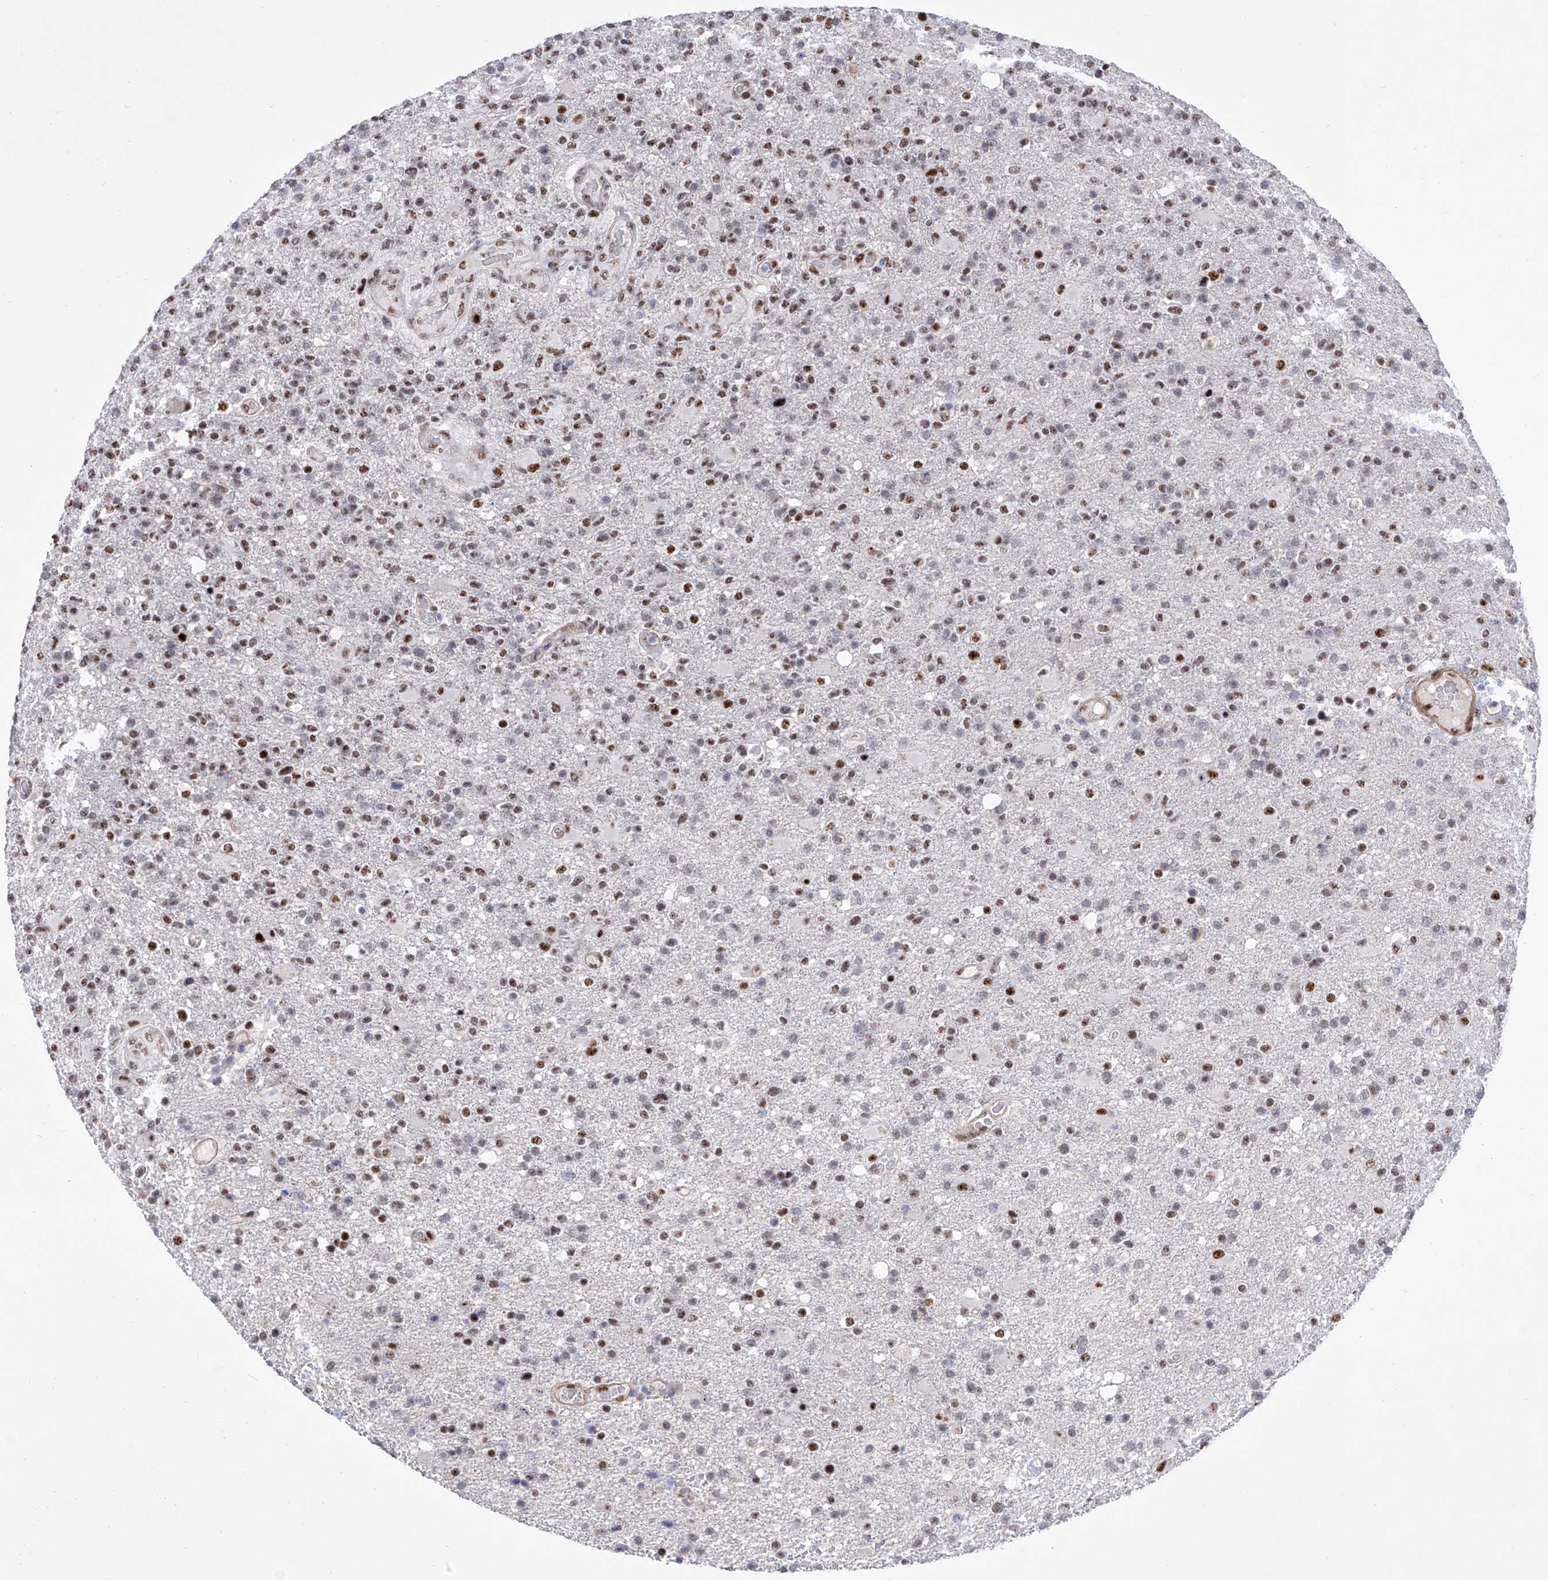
{"staining": {"intensity": "moderate", "quantity": "25%-75%", "location": "nuclear"}, "tissue": "glioma", "cell_type": "Tumor cells", "image_type": "cancer", "snomed": [{"axis": "morphology", "description": "Glioma, malignant, High grade"}, {"axis": "topography", "description": "Brain"}], "caption": "Glioma was stained to show a protein in brown. There is medium levels of moderate nuclear positivity in approximately 25%-75% of tumor cells.", "gene": "ATN1", "patient": {"sex": "male", "age": 72}}